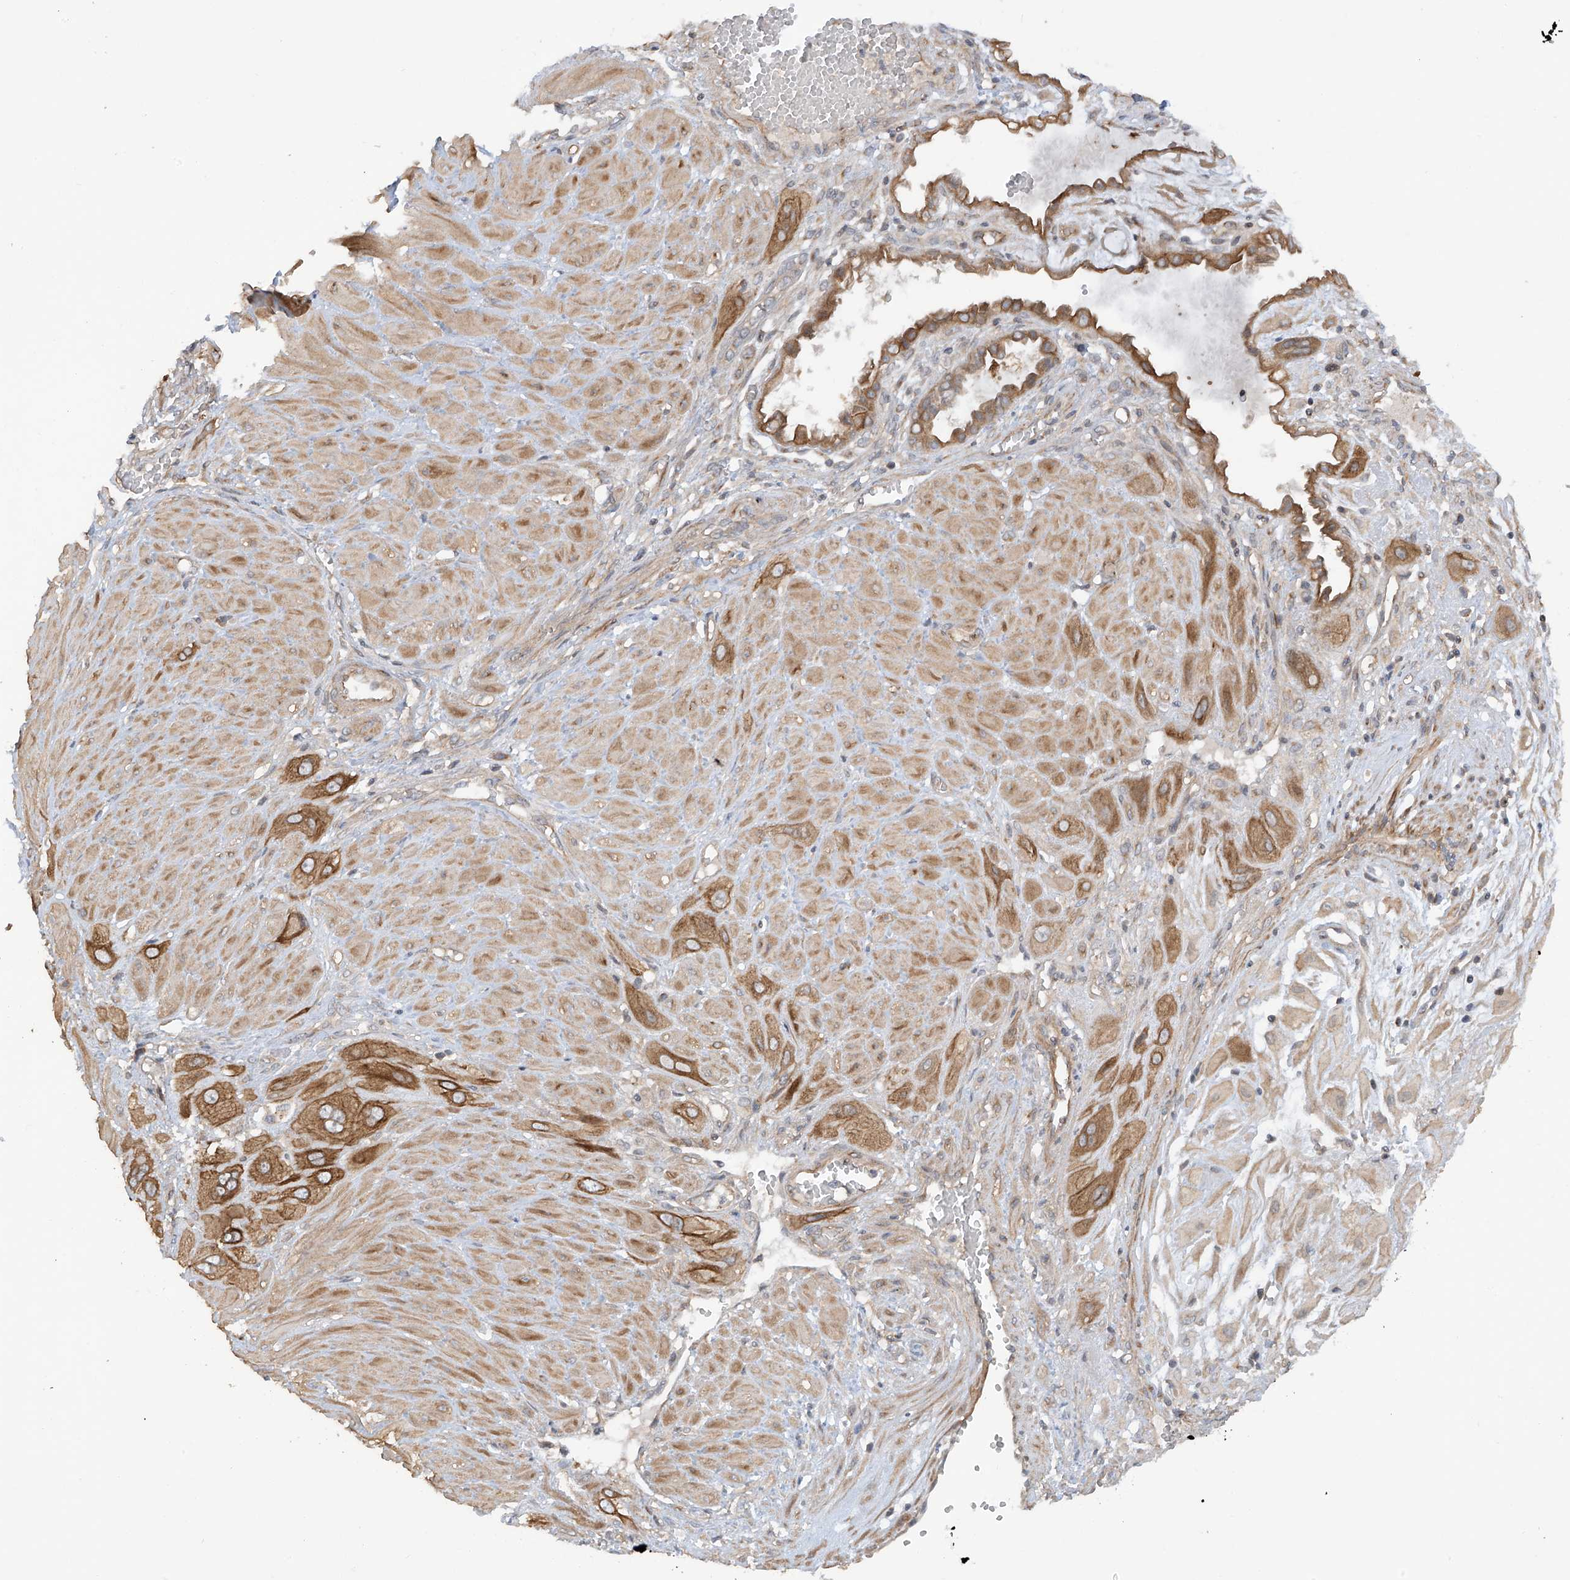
{"staining": {"intensity": "moderate", "quantity": ">75%", "location": "cytoplasmic/membranous"}, "tissue": "cervical cancer", "cell_type": "Tumor cells", "image_type": "cancer", "snomed": [{"axis": "morphology", "description": "Squamous cell carcinoma, NOS"}, {"axis": "topography", "description": "Cervix"}], "caption": "Squamous cell carcinoma (cervical) stained with a brown dye reveals moderate cytoplasmic/membranous positive staining in about >75% of tumor cells.", "gene": "RPAIN", "patient": {"sex": "female", "age": 34}}